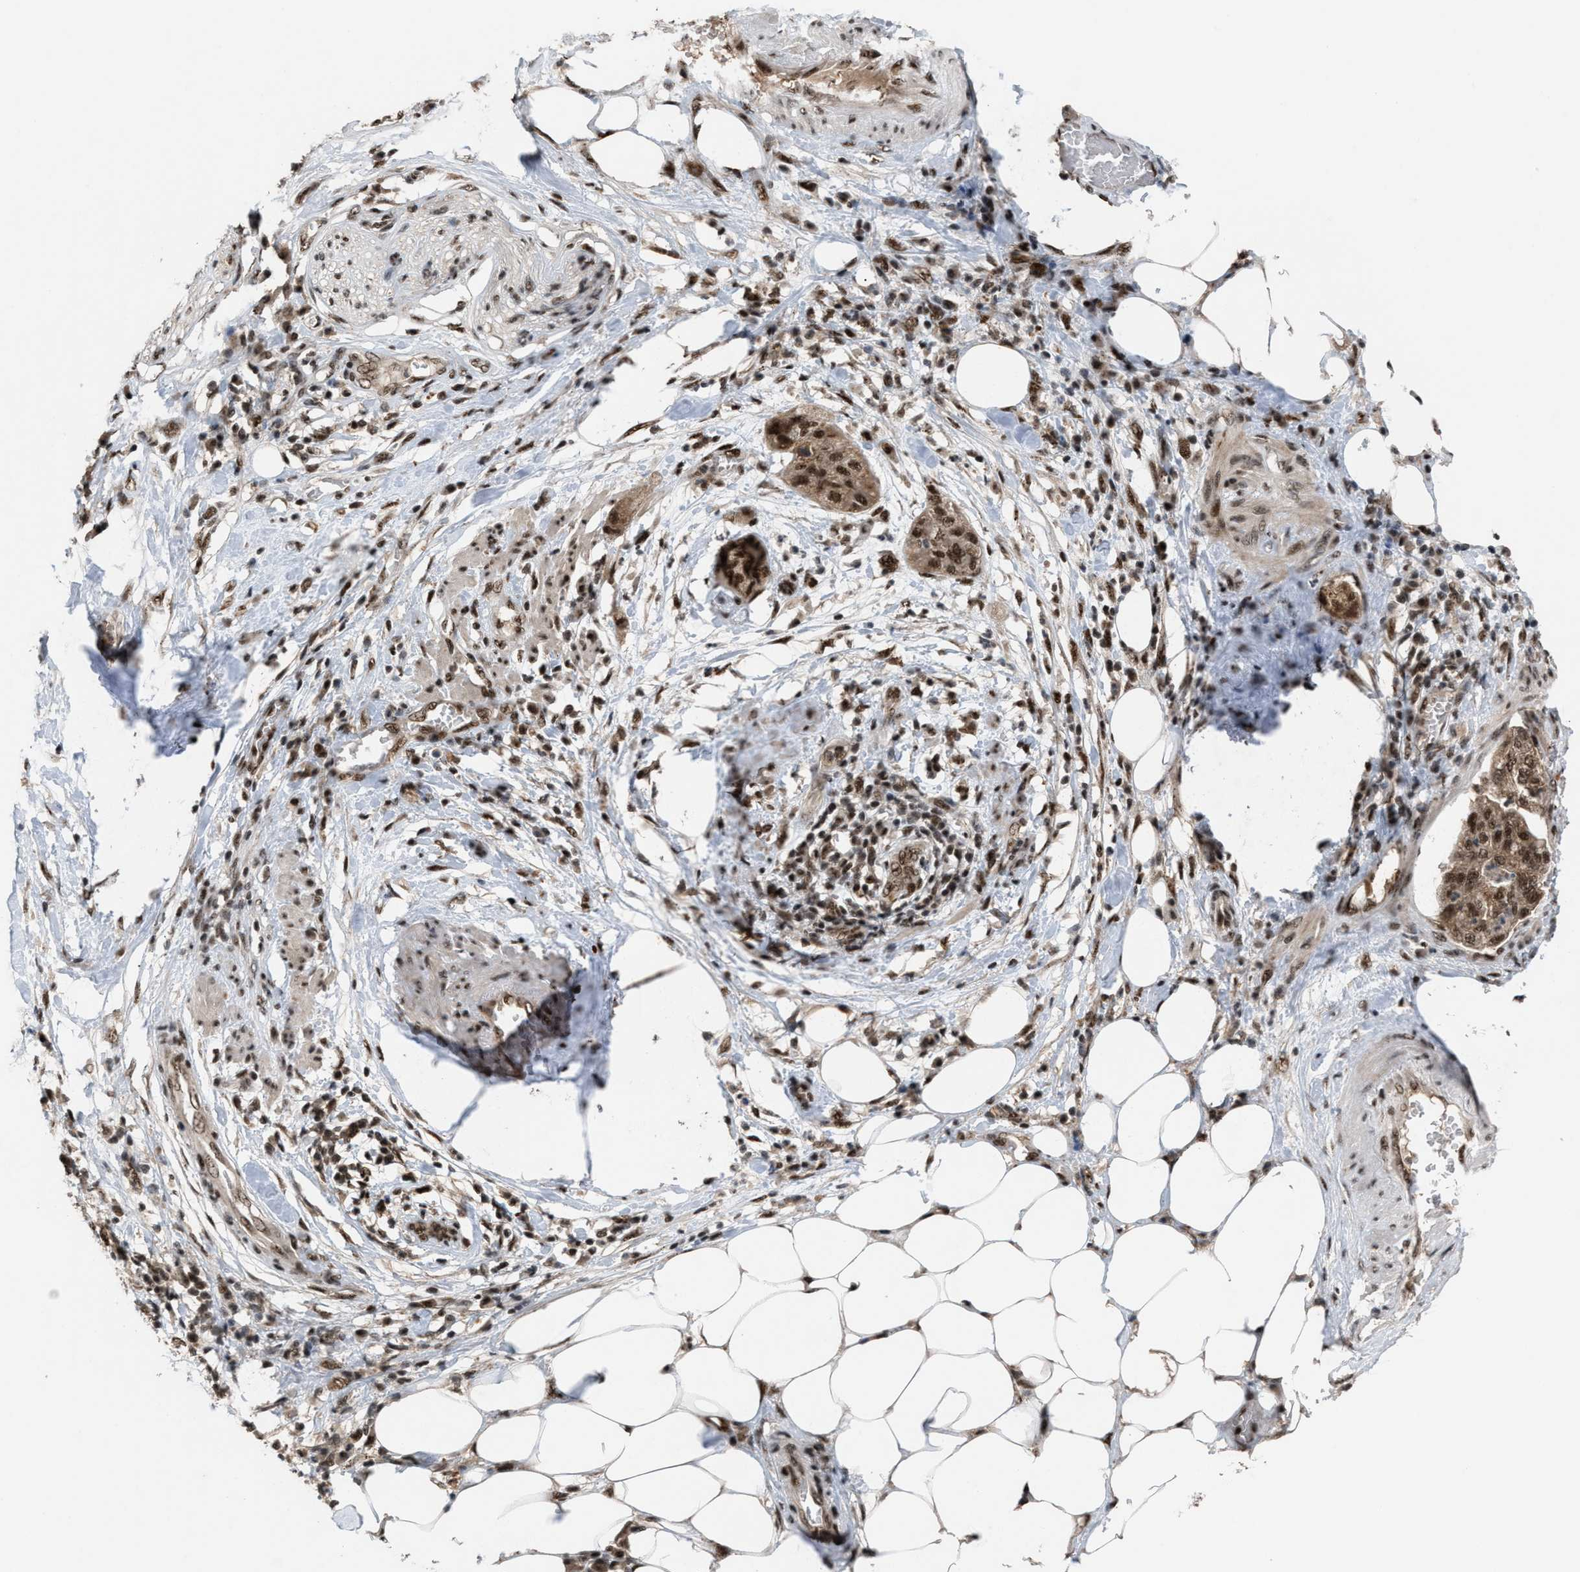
{"staining": {"intensity": "strong", "quantity": ">75%", "location": "cytoplasmic/membranous,nuclear"}, "tissue": "pancreatic cancer", "cell_type": "Tumor cells", "image_type": "cancer", "snomed": [{"axis": "morphology", "description": "Adenocarcinoma, NOS"}, {"axis": "topography", "description": "Pancreas"}], "caption": "Immunohistochemical staining of pancreatic cancer (adenocarcinoma) shows strong cytoplasmic/membranous and nuclear protein positivity in about >75% of tumor cells. (DAB (3,3'-diaminobenzidine) IHC, brown staining for protein, blue staining for nuclei).", "gene": "PRPF4", "patient": {"sex": "female", "age": 78}}